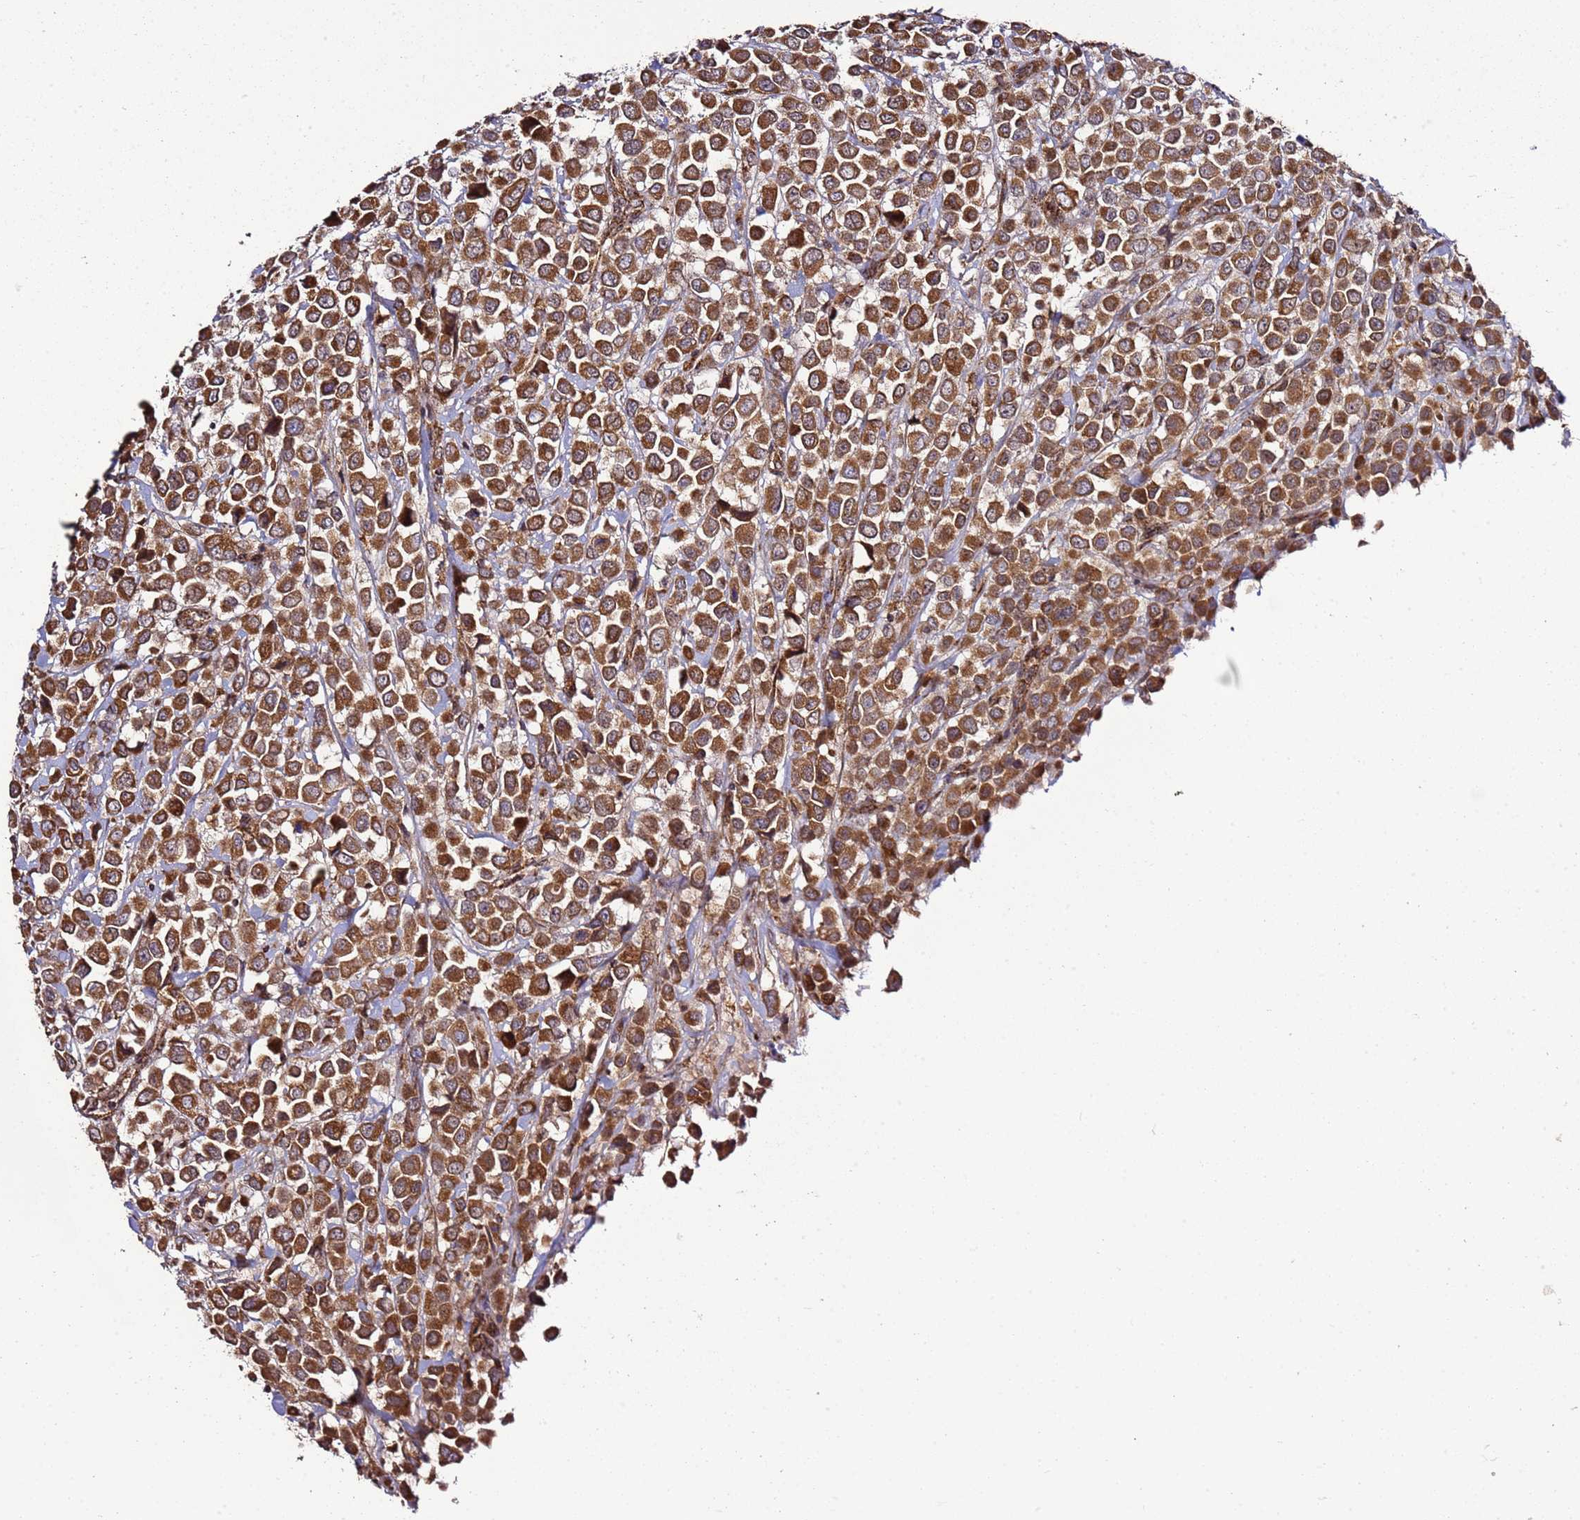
{"staining": {"intensity": "strong", "quantity": ">75%", "location": "cytoplasmic/membranous"}, "tissue": "breast cancer", "cell_type": "Tumor cells", "image_type": "cancer", "snomed": [{"axis": "morphology", "description": "Duct carcinoma"}, {"axis": "topography", "description": "Breast"}], "caption": "Immunohistochemical staining of human breast invasive ductal carcinoma reveals high levels of strong cytoplasmic/membranous protein expression in approximately >75% of tumor cells.", "gene": "TM2D2", "patient": {"sex": "female", "age": 61}}